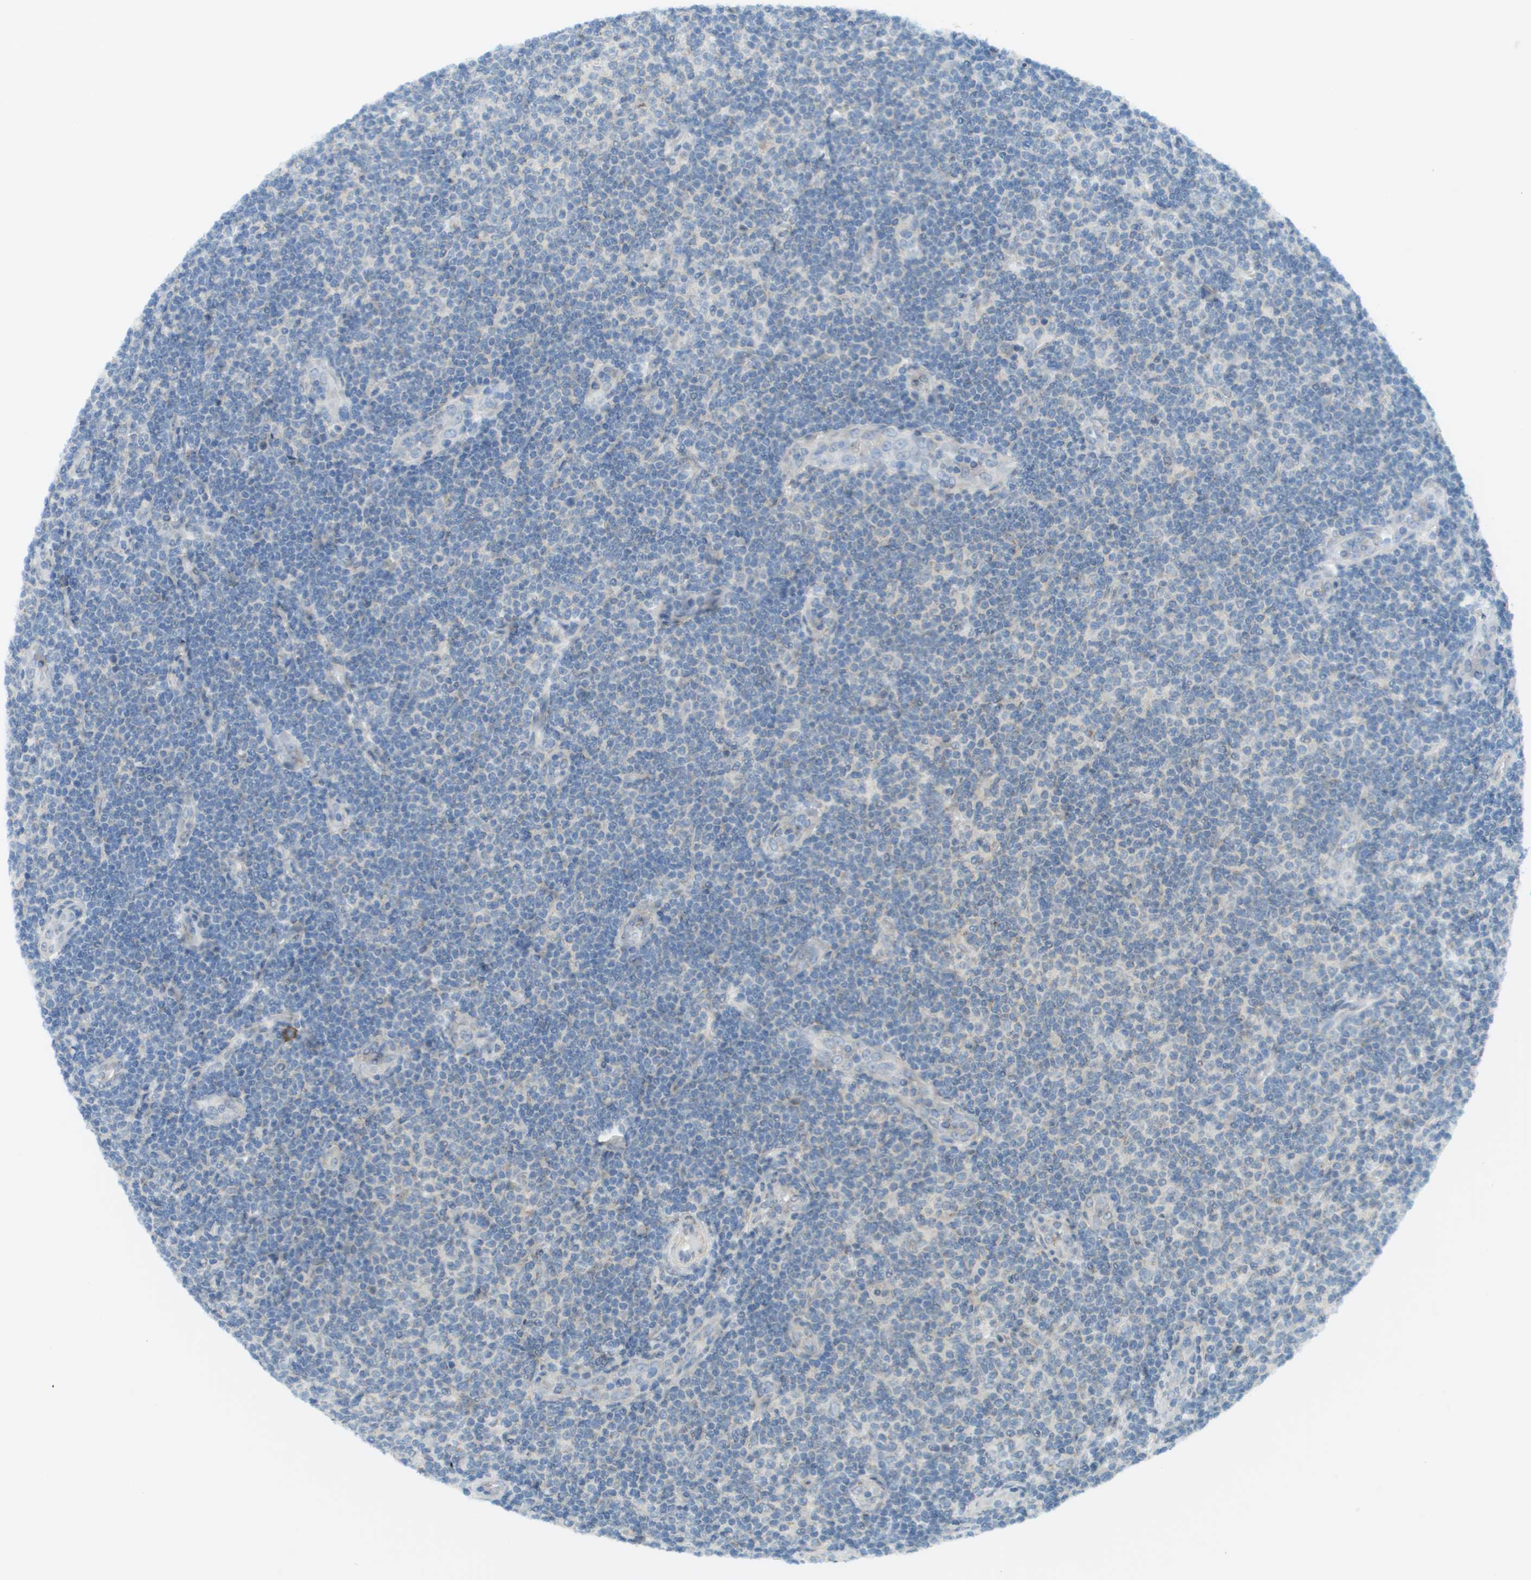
{"staining": {"intensity": "negative", "quantity": "none", "location": "none"}, "tissue": "lymphoma", "cell_type": "Tumor cells", "image_type": "cancer", "snomed": [{"axis": "morphology", "description": "Malignant lymphoma, non-Hodgkin's type, Low grade"}, {"axis": "topography", "description": "Lymph node"}], "caption": "This is a image of immunohistochemistry staining of low-grade malignant lymphoma, non-Hodgkin's type, which shows no staining in tumor cells.", "gene": "EVC", "patient": {"sex": "male", "age": 83}}